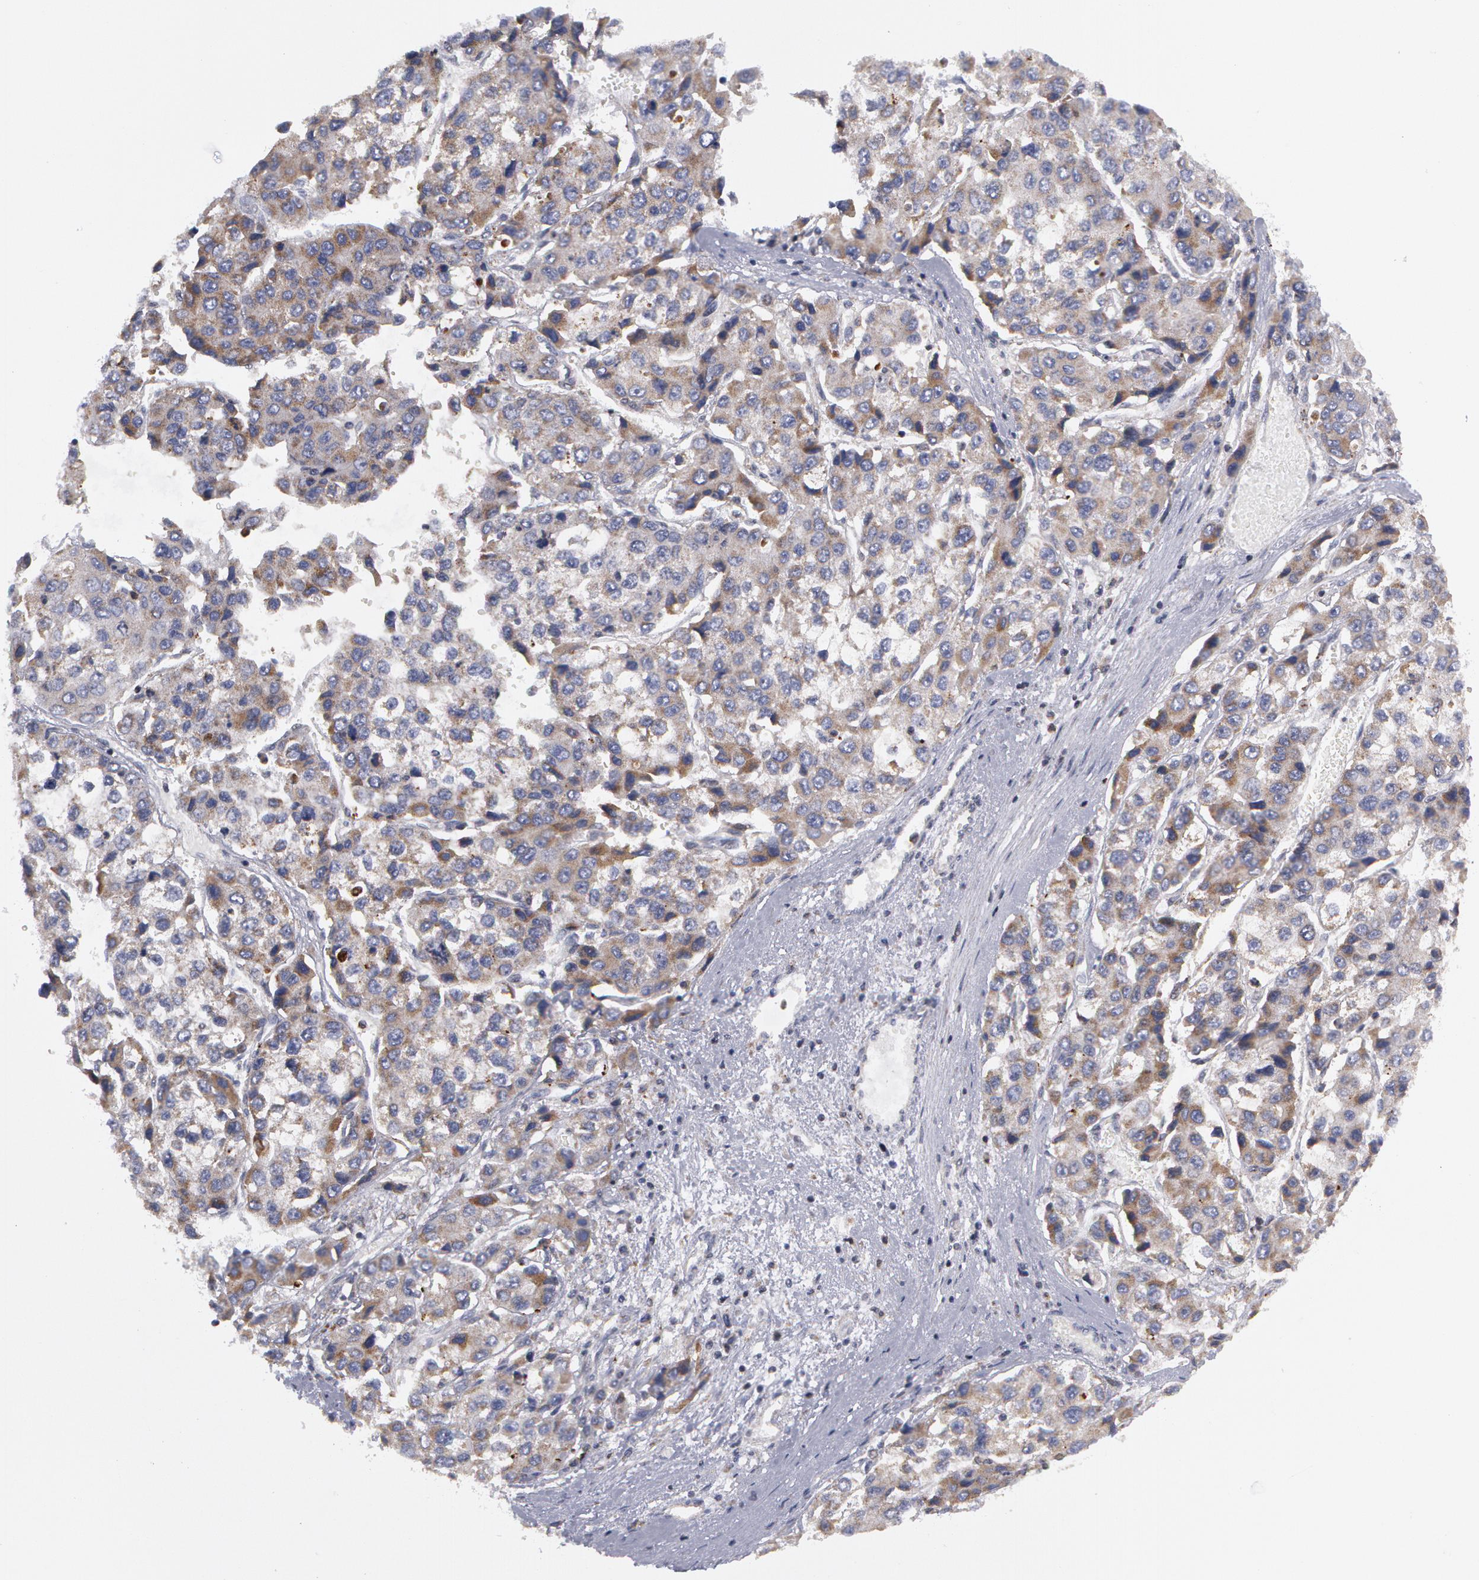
{"staining": {"intensity": "weak", "quantity": "25%-75%", "location": "cytoplasmic/membranous"}, "tissue": "liver cancer", "cell_type": "Tumor cells", "image_type": "cancer", "snomed": [{"axis": "morphology", "description": "Carcinoma, Hepatocellular, NOS"}, {"axis": "topography", "description": "Liver"}], "caption": "Human liver hepatocellular carcinoma stained for a protein (brown) reveals weak cytoplasmic/membranous positive expression in about 25%-75% of tumor cells.", "gene": "ERBB2", "patient": {"sex": "female", "age": 66}}